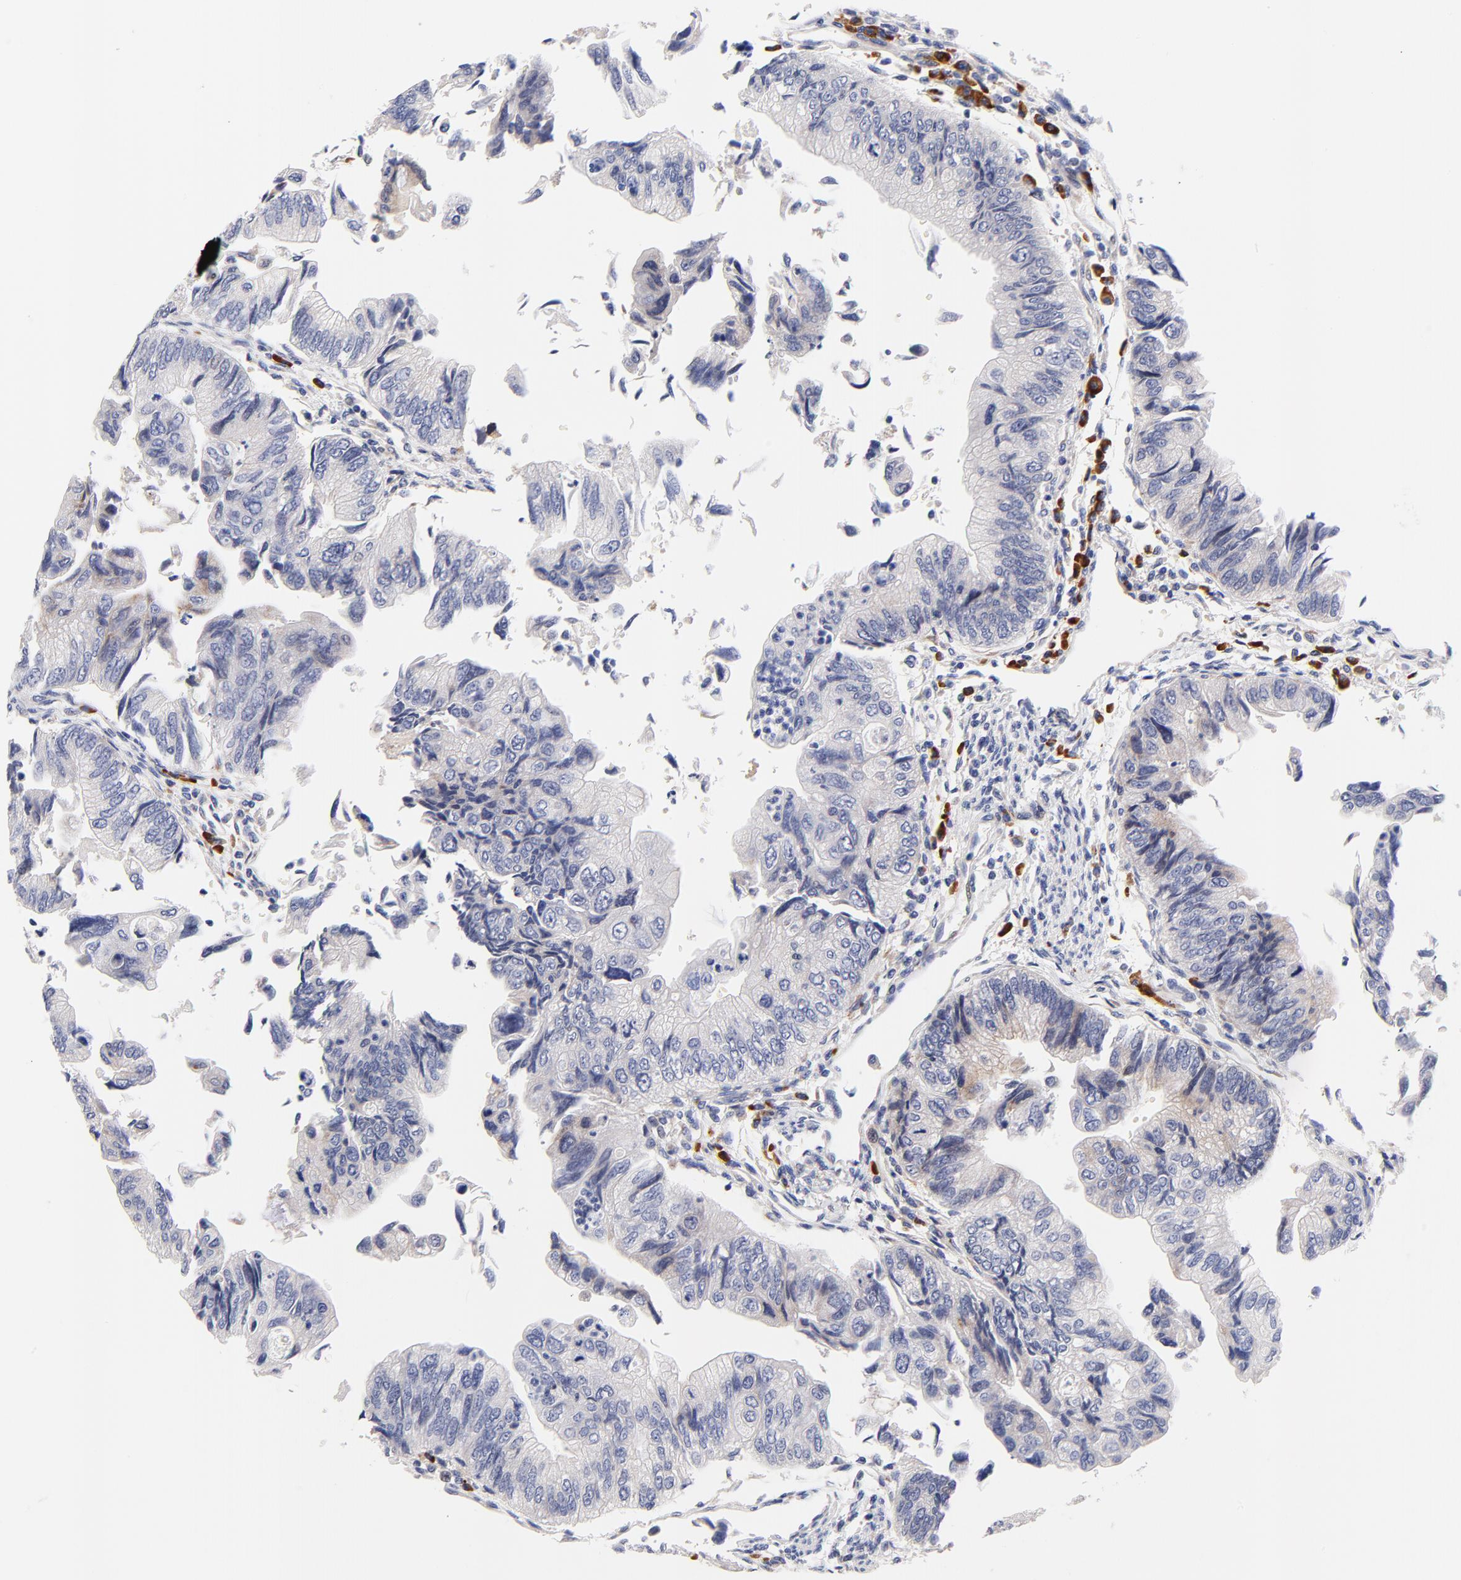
{"staining": {"intensity": "negative", "quantity": "none", "location": "none"}, "tissue": "colorectal cancer", "cell_type": "Tumor cells", "image_type": "cancer", "snomed": [{"axis": "morphology", "description": "Adenocarcinoma, NOS"}, {"axis": "topography", "description": "Colon"}], "caption": "An immunohistochemistry (IHC) image of colorectal adenocarcinoma is shown. There is no staining in tumor cells of colorectal adenocarcinoma.", "gene": "AFF2", "patient": {"sex": "female", "age": 11}}